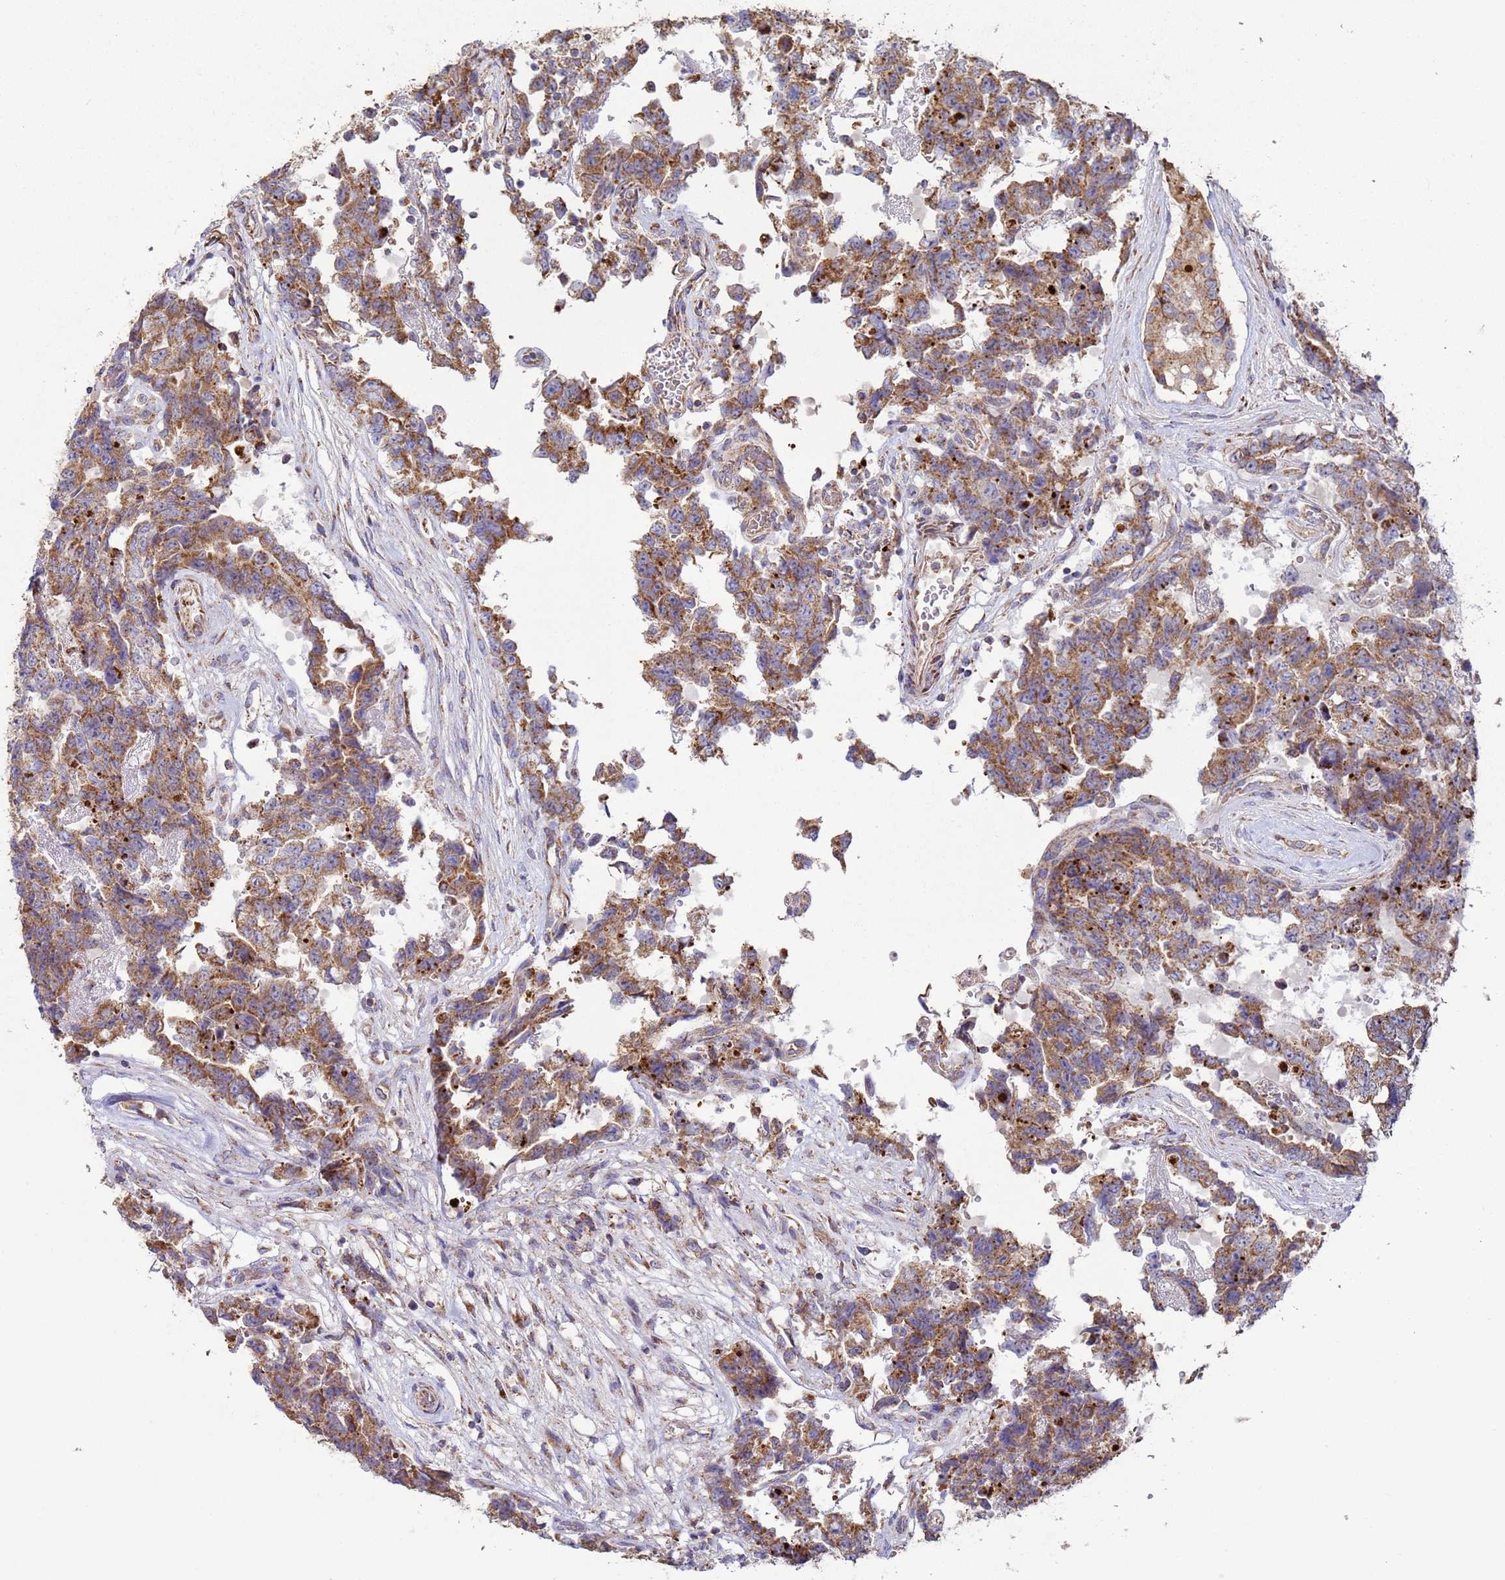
{"staining": {"intensity": "moderate", "quantity": ">75%", "location": "cytoplasmic/membranous"}, "tissue": "testis cancer", "cell_type": "Tumor cells", "image_type": "cancer", "snomed": [{"axis": "morphology", "description": "Normal tissue, NOS"}, {"axis": "morphology", "description": "Carcinoma, Embryonal, NOS"}, {"axis": "topography", "description": "Testis"}, {"axis": "topography", "description": "Epididymis"}], "caption": "Tumor cells show medium levels of moderate cytoplasmic/membranous expression in about >75% of cells in human testis embryonal carcinoma.", "gene": "FBXO33", "patient": {"sex": "male", "age": 25}}